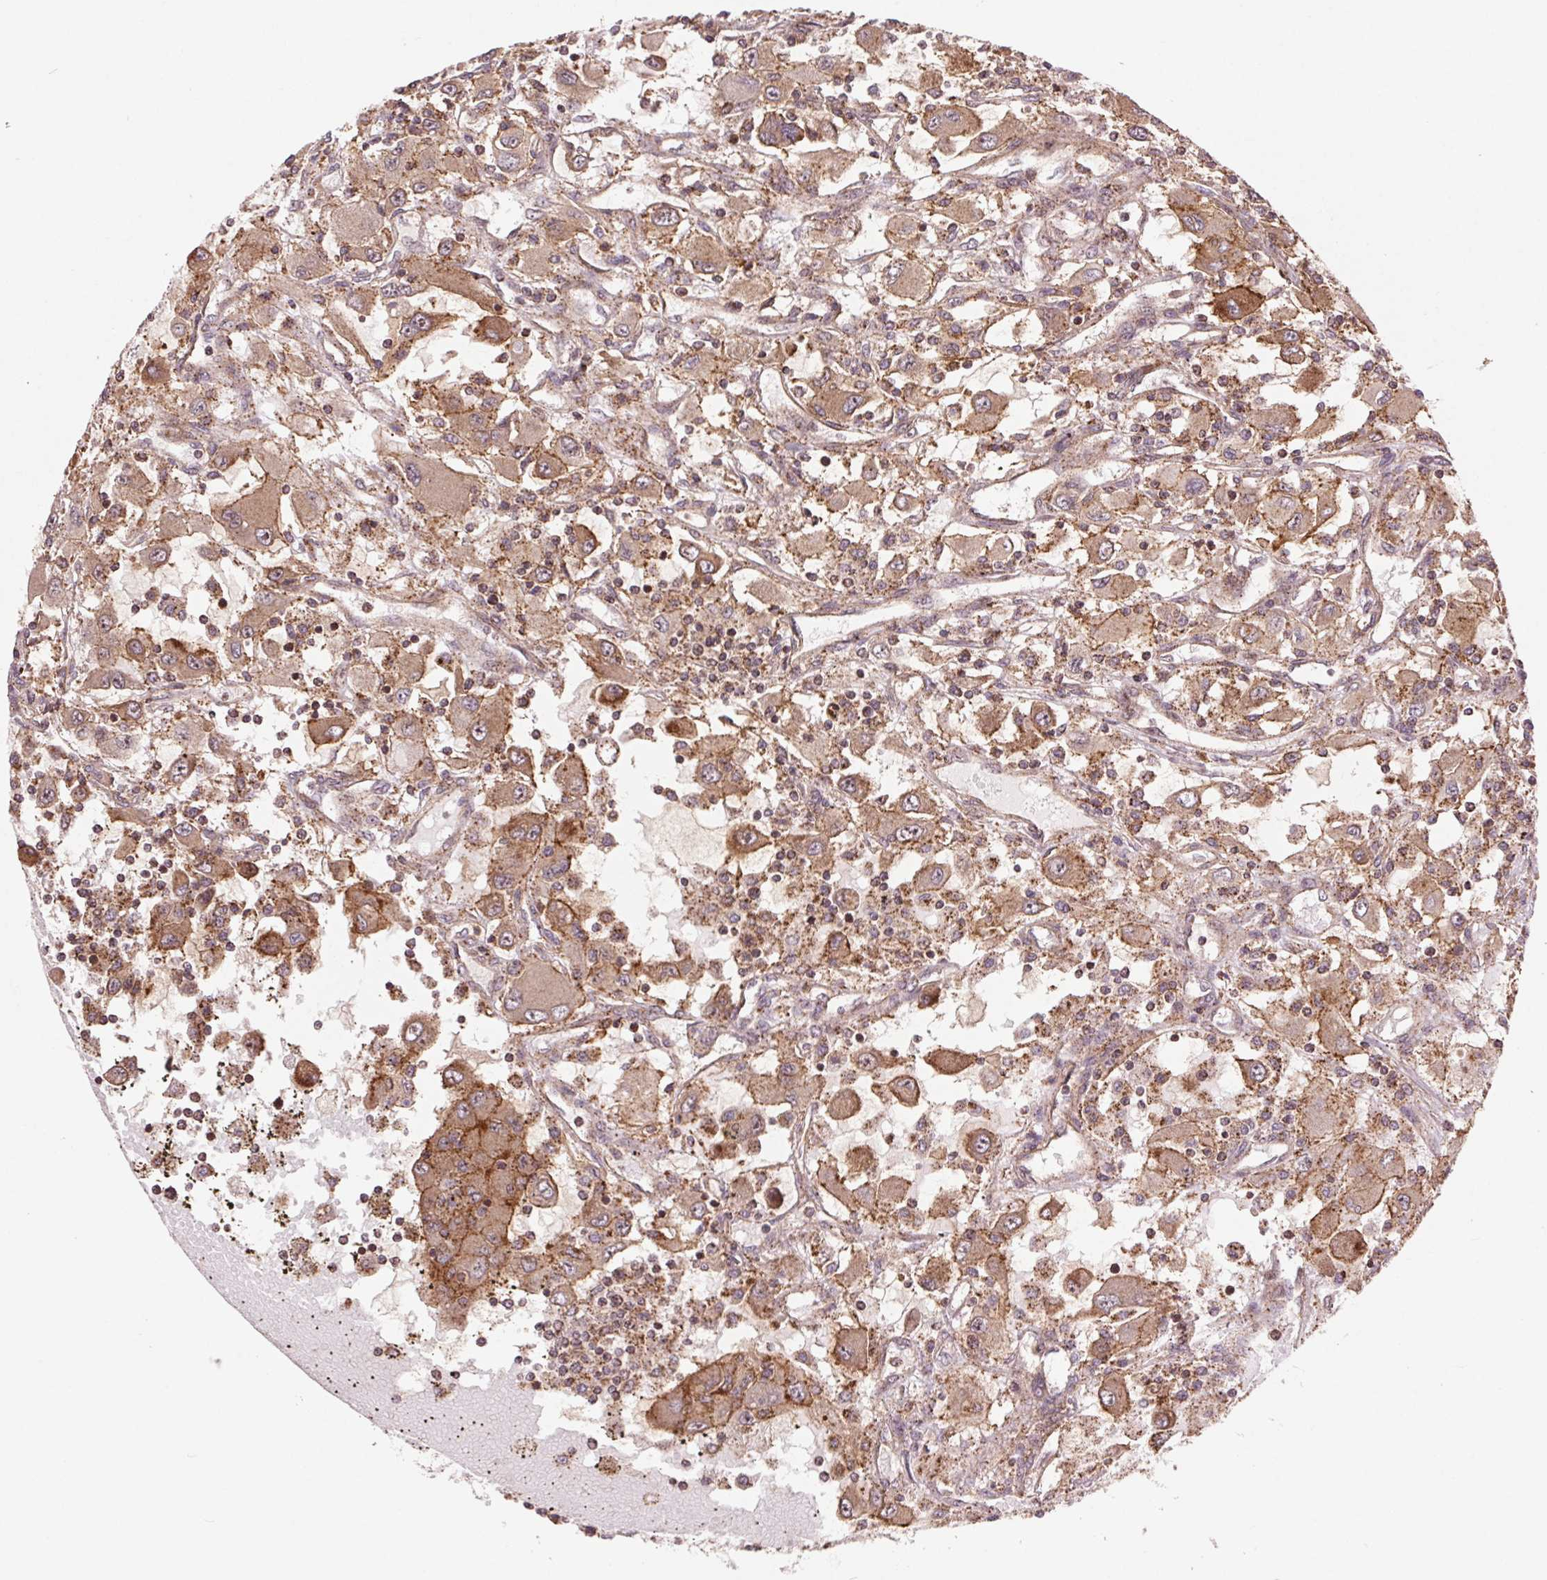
{"staining": {"intensity": "moderate", "quantity": ">75%", "location": "cytoplasmic/membranous"}, "tissue": "renal cancer", "cell_type": "Tumor cells", "image_type": "cancer", "snomed": [{"axis": "morphology", "description": "Adenocarcinoma, NOS"}, {"axis": "topography", "description": "Kidney"}], "caption": "Protein analysis of renal cancer tissue shows moderate cytoplasmic/membranous positivity in approximately >75% of tumor cells. Using DAB (brown) and hematoxylin (blue) stains, captured at high magnification using brightfield microscopy.", "gene": "CHMP4B", "patient": {"sex": "female", "age": 67}}